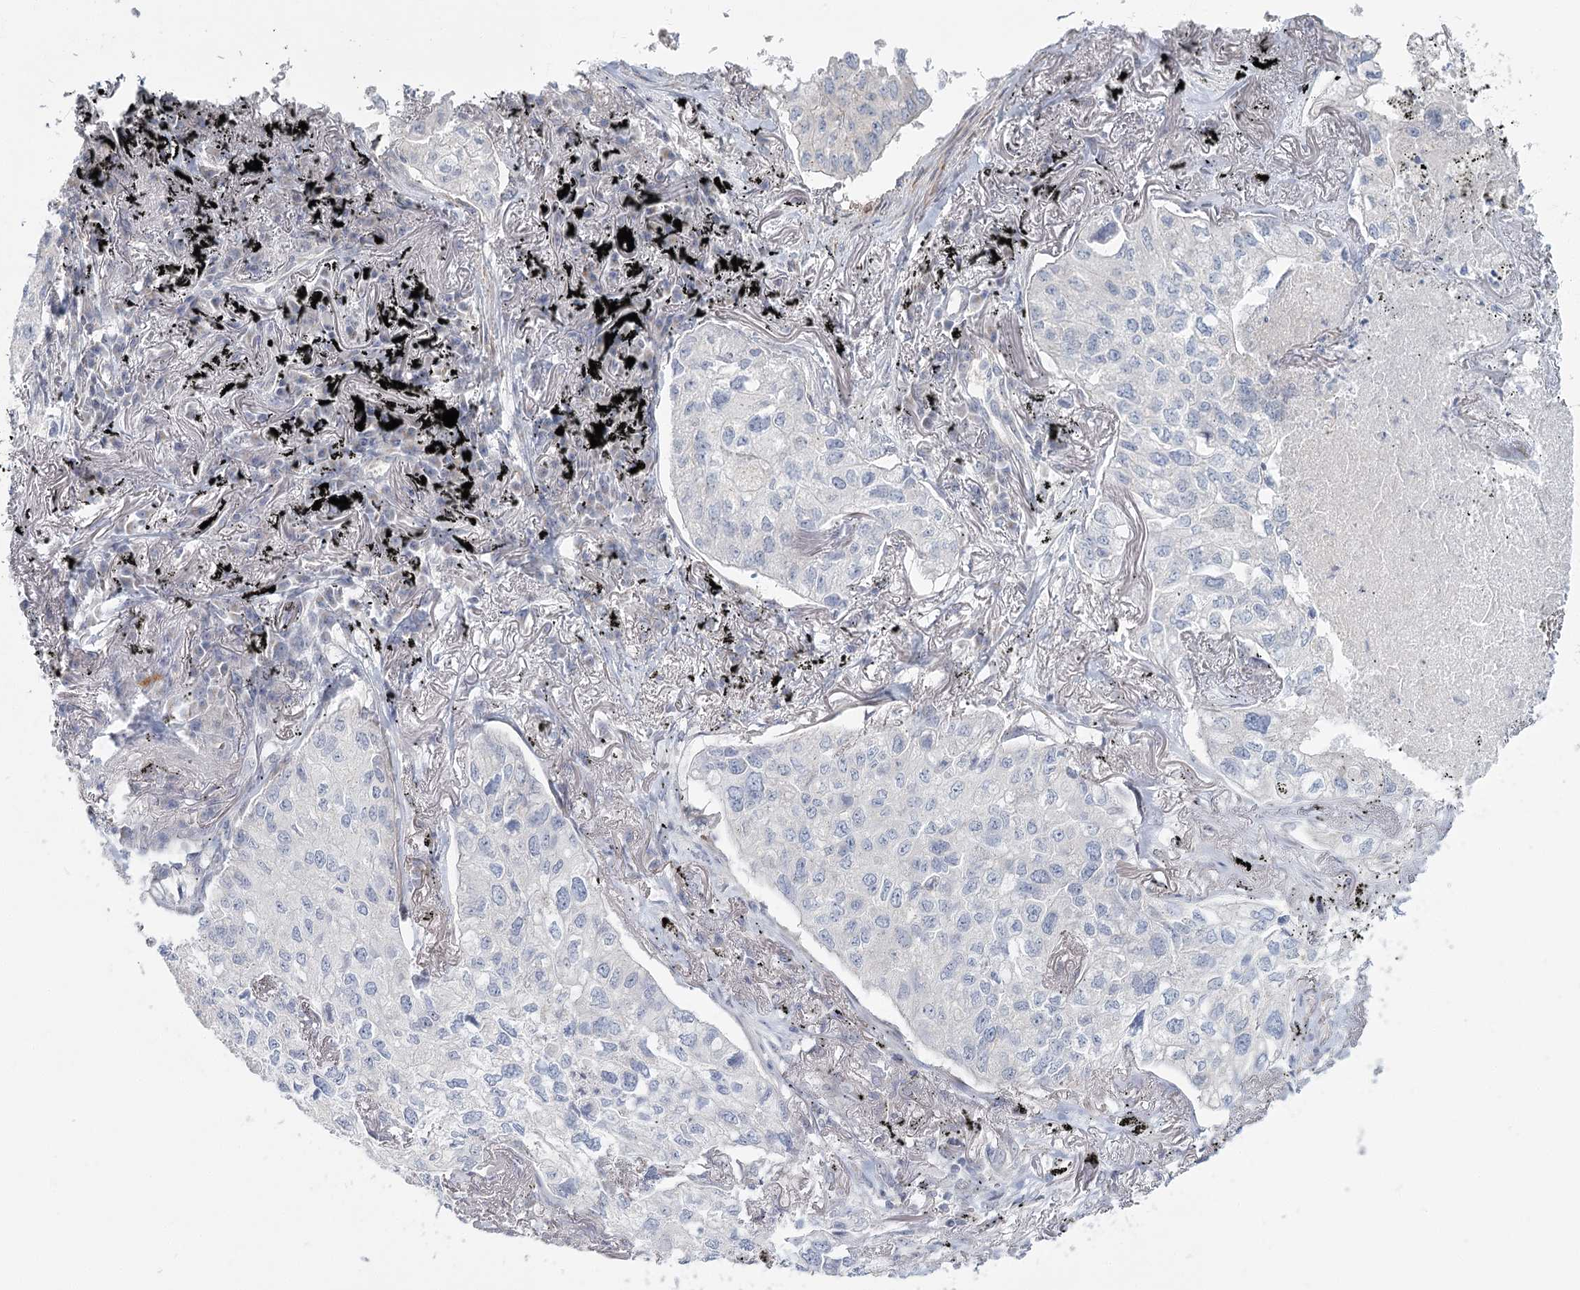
{"staining": {"intensity": "negative", "quantity": "none", "location": "none"}, "tissue": "lung cancer", "cell_type": "Tumor cells", "image_type": "cancer", "snomed": [{"axis": "morphology", "description": "Adenocarcinoma, NOS"}, {"axis": "topography", "description": "Lung"}], "caption": "Immunohistochemical staining of lung cancer (adenocarcinoma) exhibits no significant staining in tumor cells.", "gene": "USP11", "patient": {"sex": "male", "age": 65}}